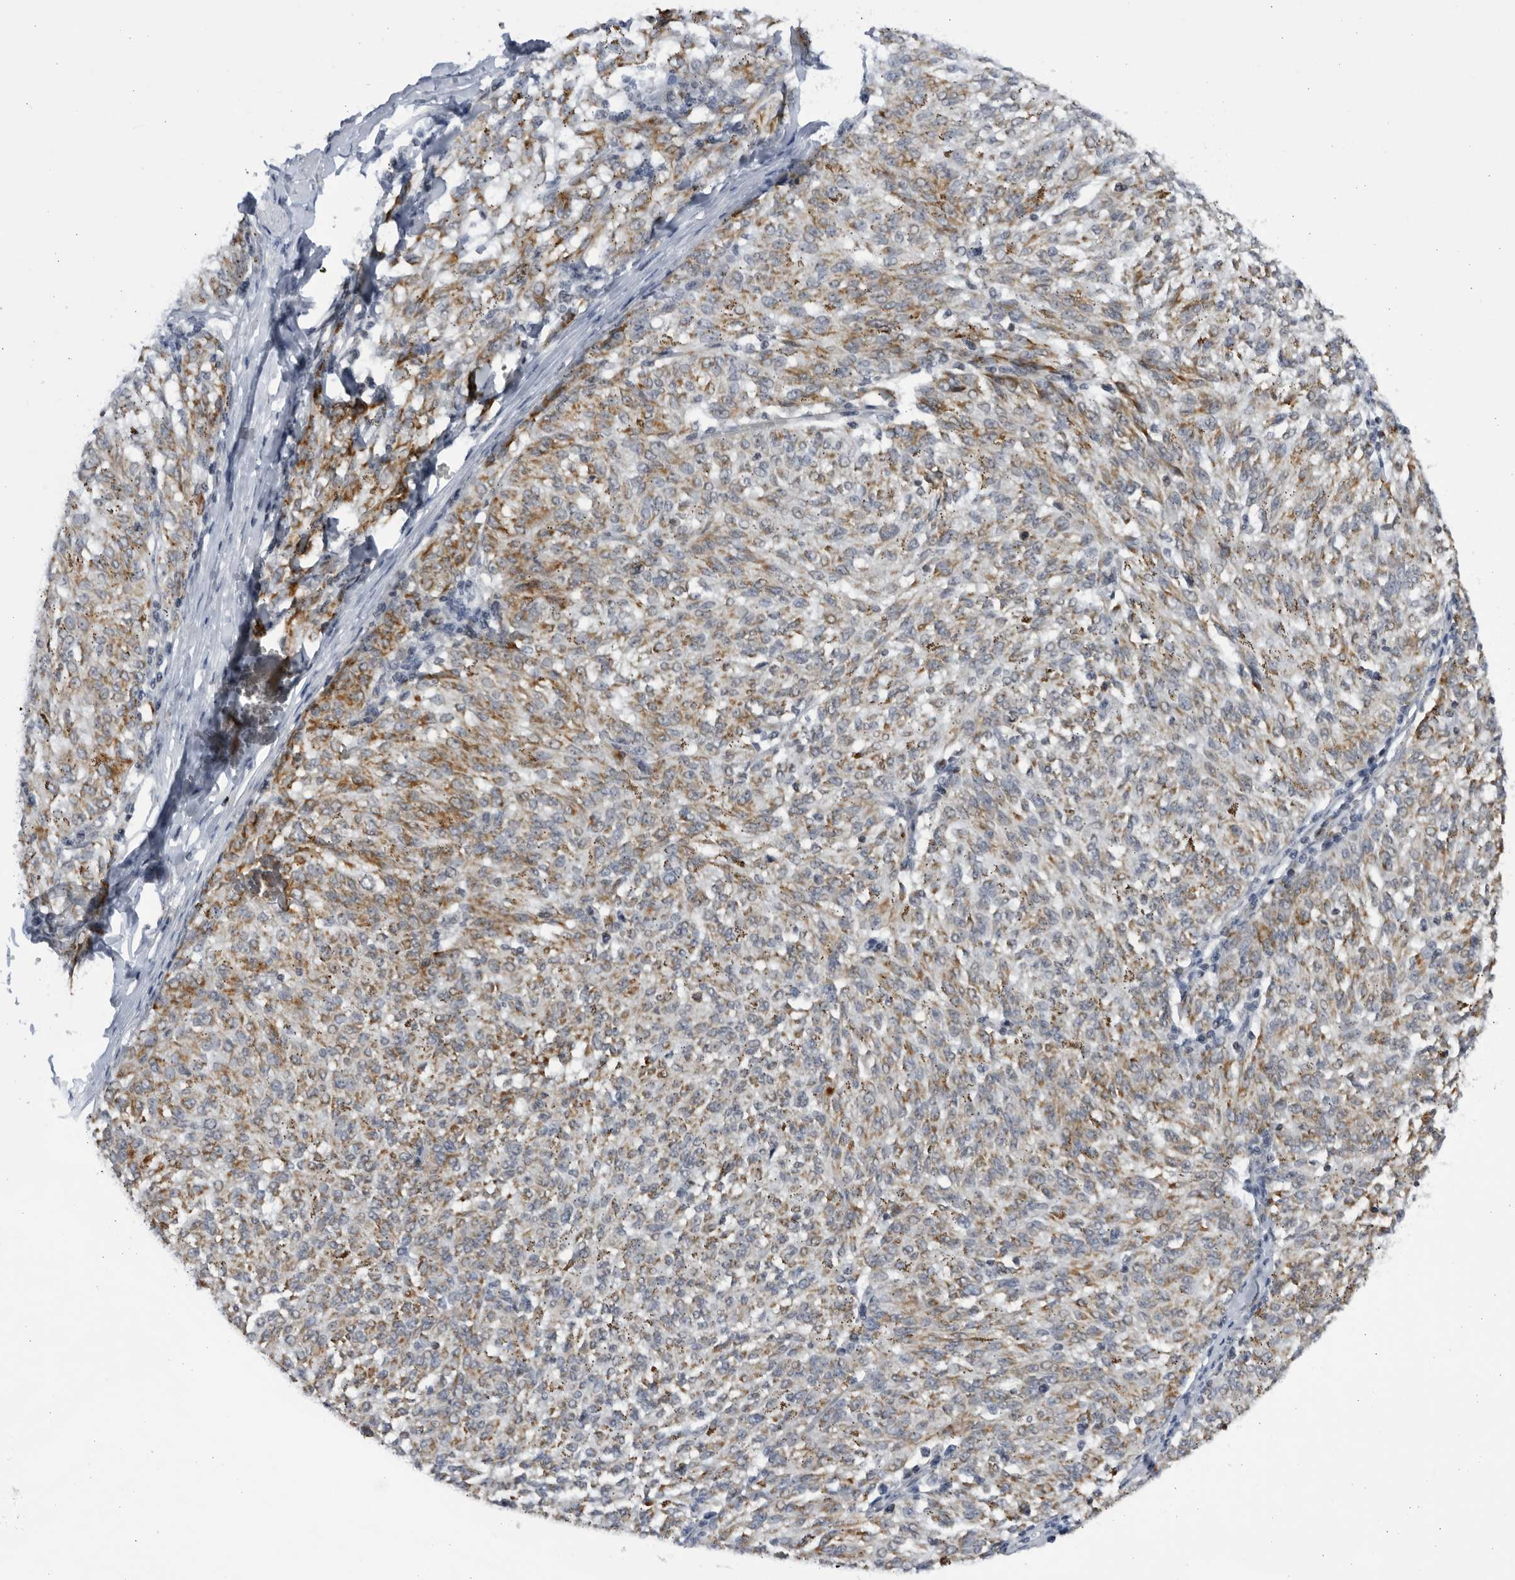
{"staining": {"intensity": "weak", "quantity": ">75%", "location": "cytoplasmic/membranous"}, "tissue": "melanoma", "cell_type": "Tumor cells", "image_type": "cancer", "snomed": [{"axis": "morphology", "description": "Malignant melanoma, NOS"}, {"axis": "topography", "description": "Skin"}], "caption": "Tumor cells exhibit low levels of weak cytoplasmic/membranous staining in about >75% of cells in melanoma. (Brightfield microscopy of DAB IHC at high magnification).", "gene": "SLC25A22", "patient": {"sex": "female", "age": 72}}